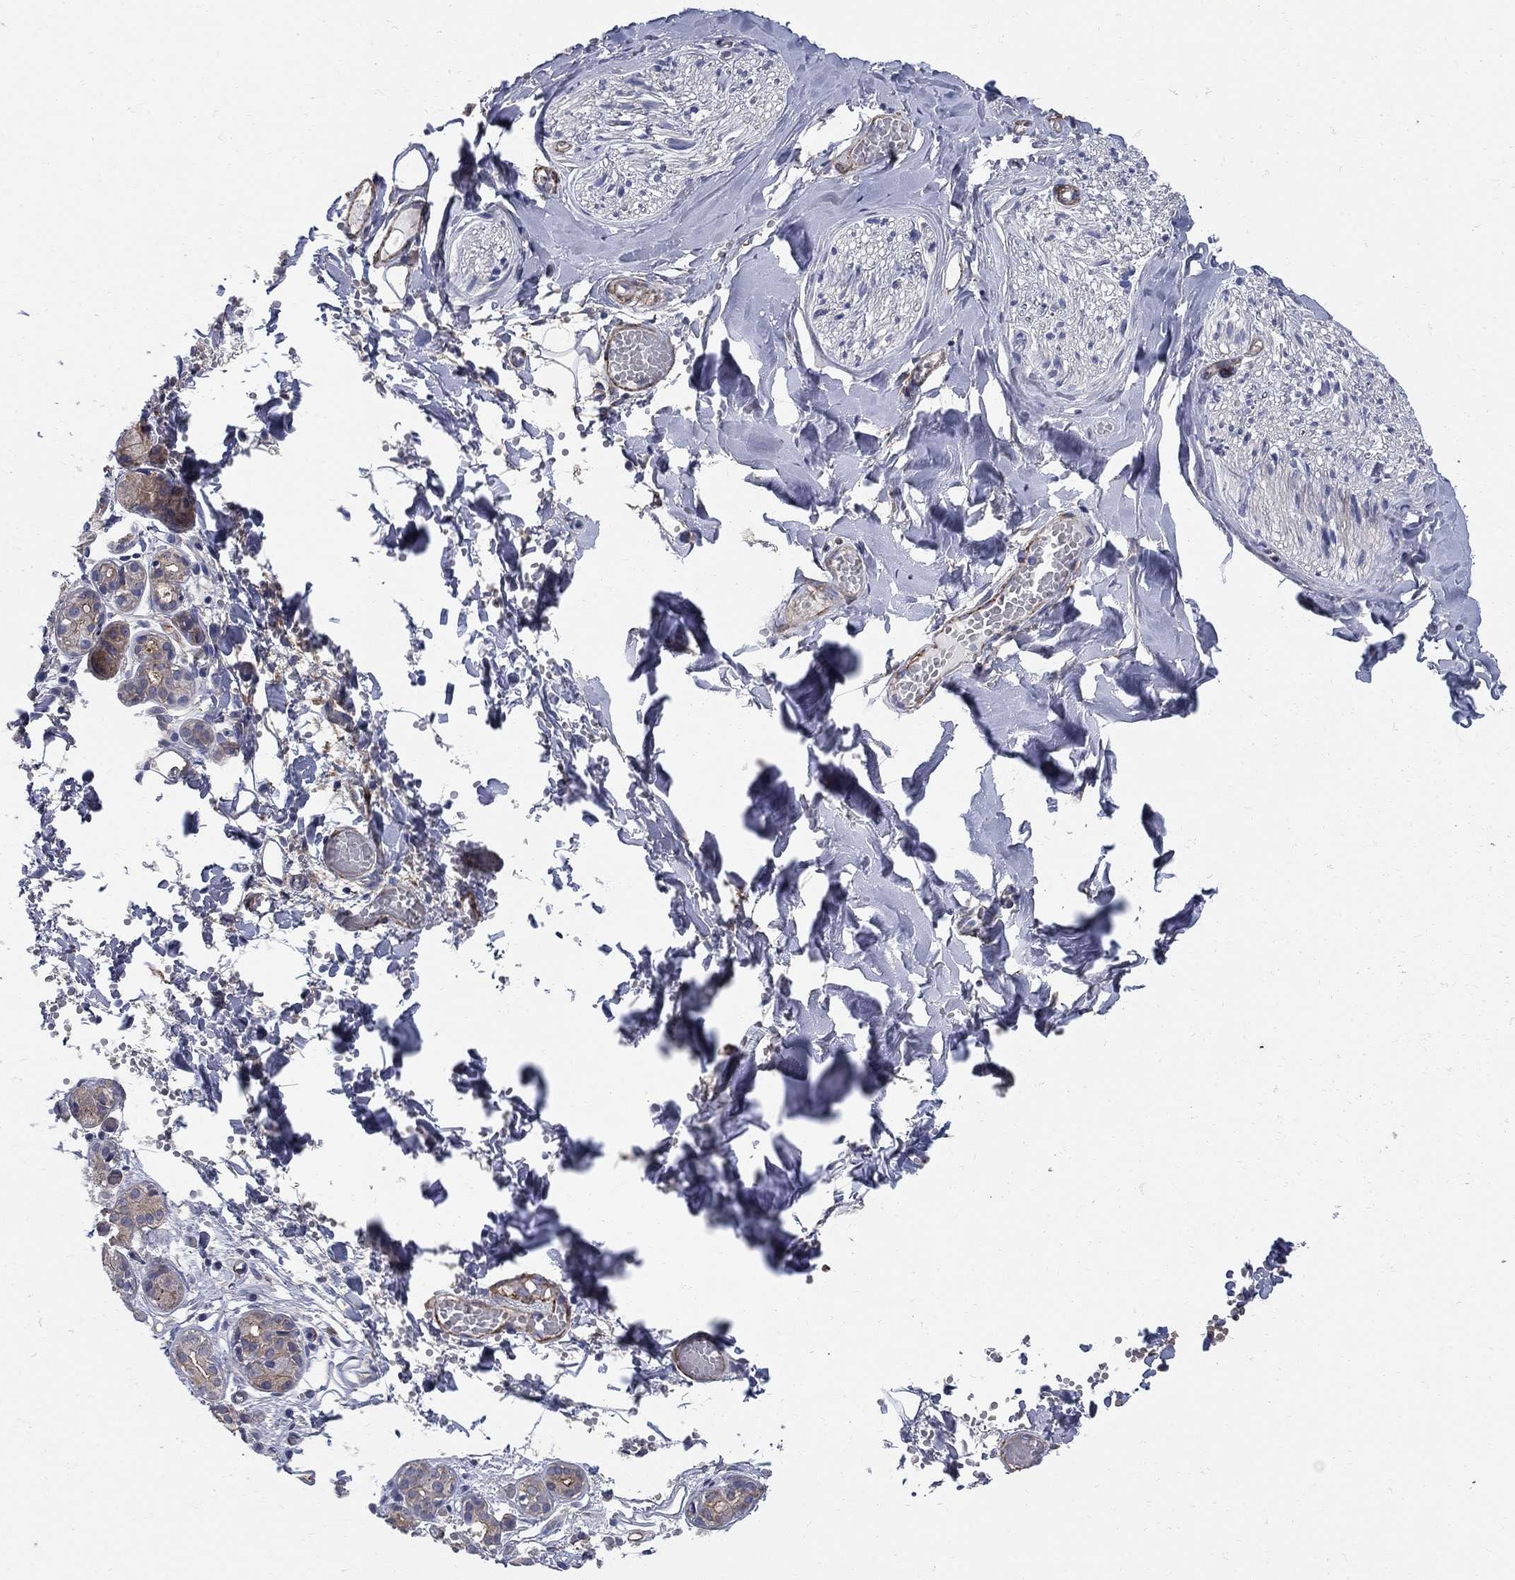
{"staining": {"intensity": "moderate", "quantity": "<25%", "location": "cytoplasmic/membranous"}, "tissue": "salivary gland", "cell_type": "Glandular cells", "image_type": "normal", "snomed": [{"axis": "morphology", "description": "Normal tissue, NOS"}, {"axis": "topography", "description": "Salivary gland"}, {"axis": "topography", "description": "Peripheral nerve tissue"}], "caption": "Glandular cells demonstrate moderate cytoplasmic/membranous expression in approximately <25% of cells in benign salivary gland.", "gene": "SEPTIN8", "patient": {"sex": "male", "age": 71}}